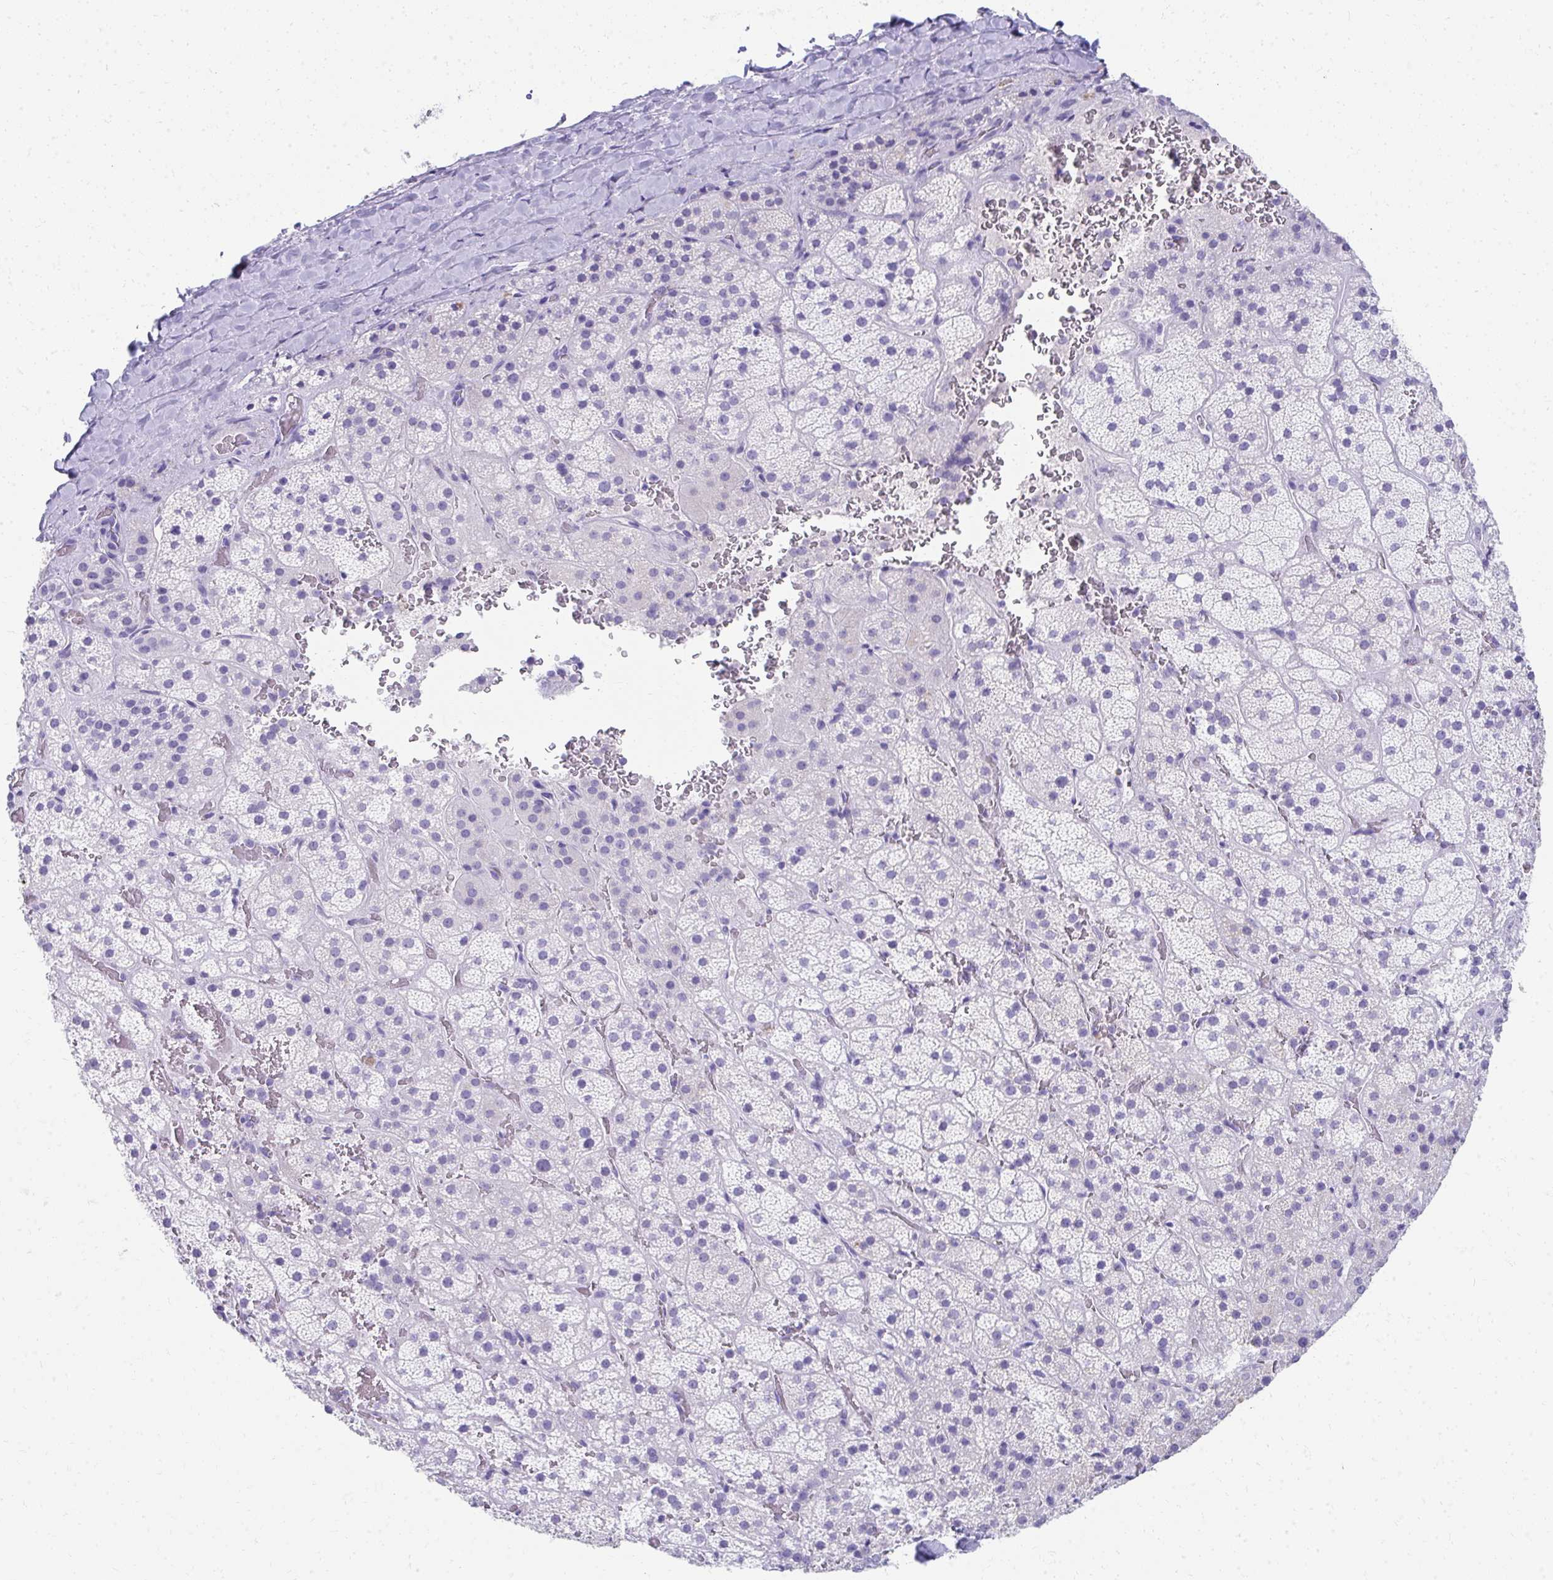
{"staining": {"intensity": "negative", "quantity": "none", "location": "none"}, "tissue": "adrenal gland", "cell_type": "Glandular cells", "image_type": "normal", "snomed": [{"axis": "morphology", "description": "Normal tissue, NOS"}, {"axis": "topography", "description": "Adrenal gland"}], "caption": "DAB (3,3'-diaminobenzidine) immunohistochemical staining of normal adrenal gland exhibits no significant expression in glandular cells.", "gene": "SEC14L3", "patient": {"sex": "male", "age": 57}}